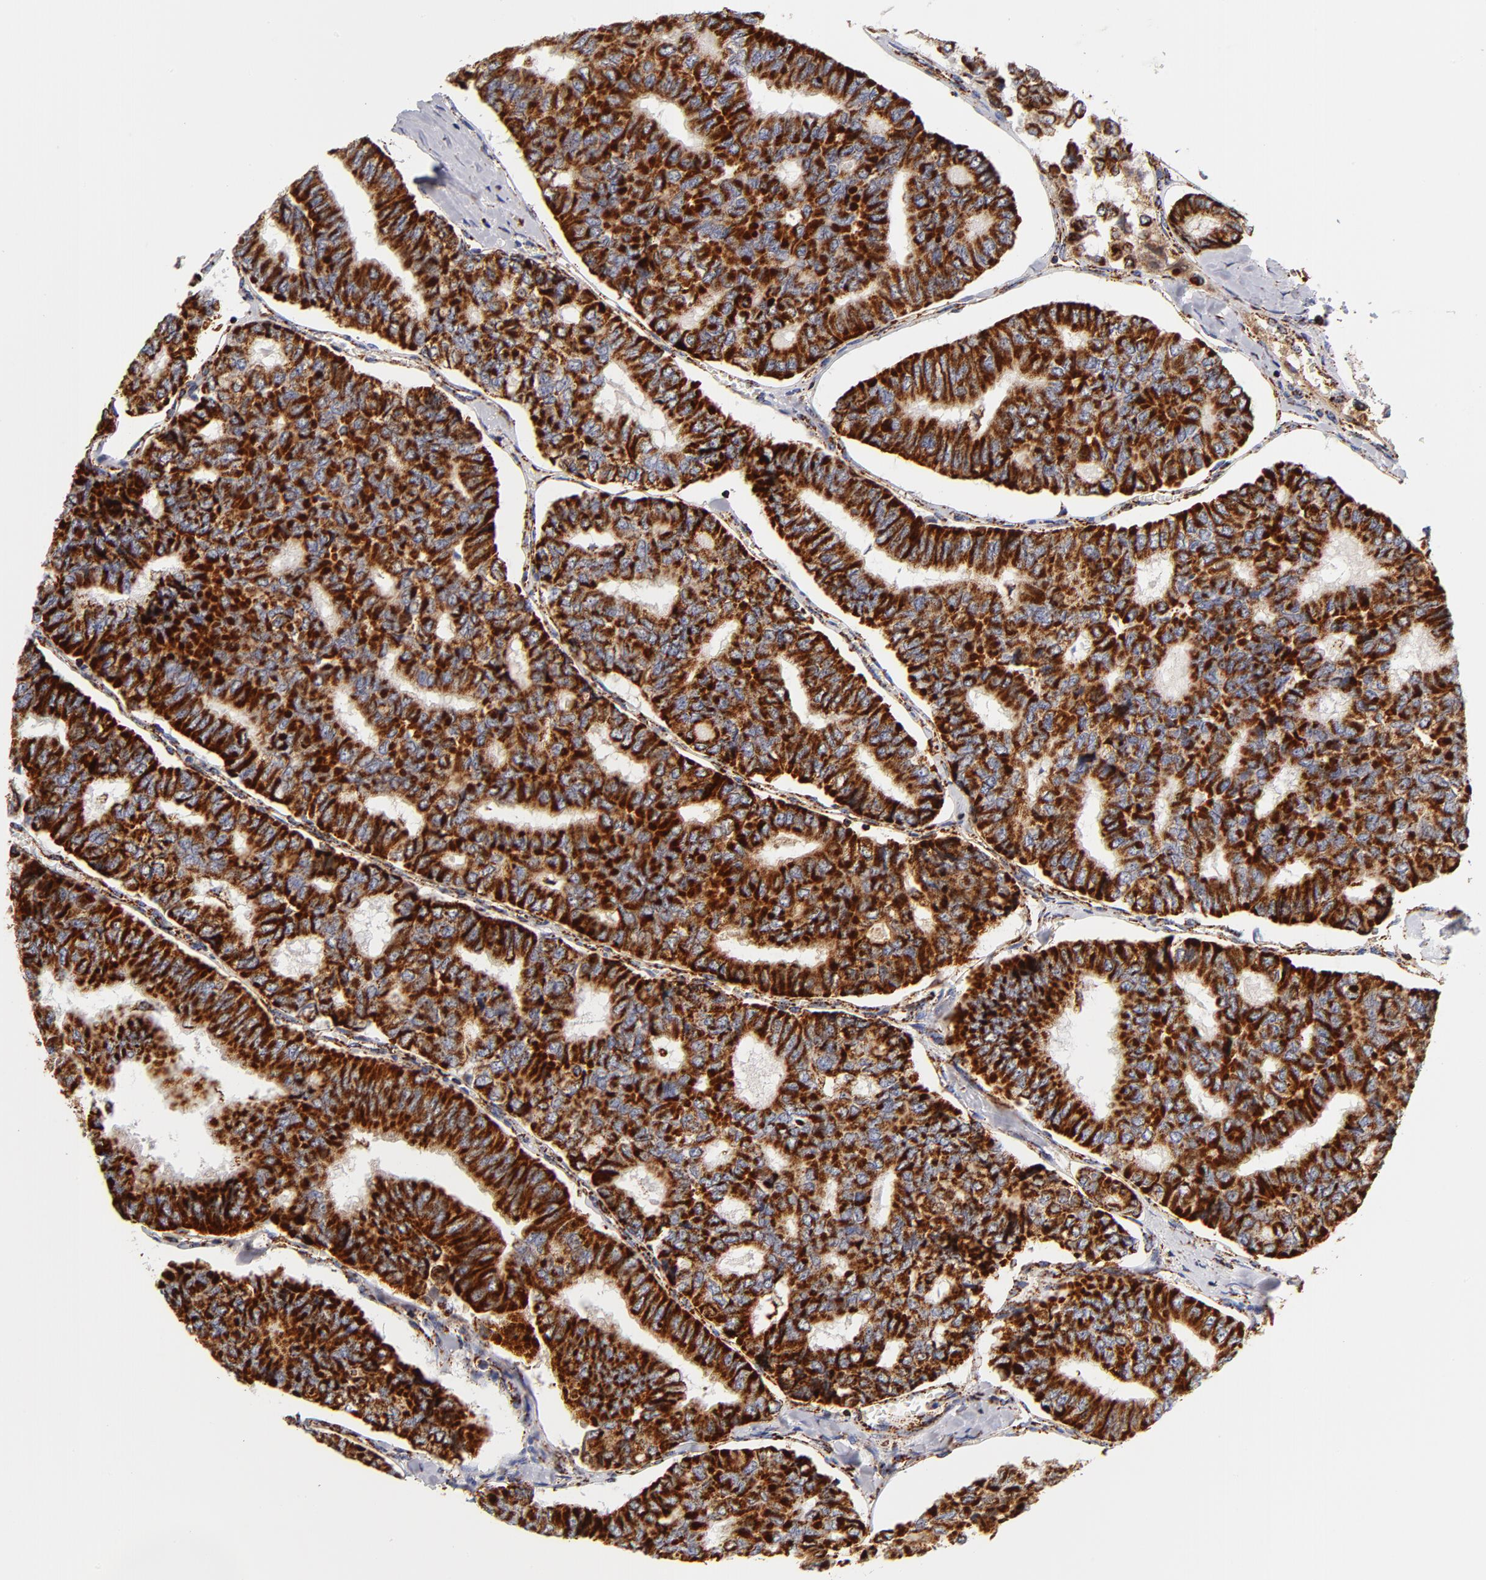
{"staining": {"intensity": "strong", "quantity": ">75%", "location": "cytoplasmic/membranous"}, "tissue": "thyroid cancer", "cell_type": "Tumor cells", "image_type": "cancer", "snomed": [{"axis": "morphology", "description": "Papillary adenocarcinoma, NOS"}, {"axis": "topography", "description": "Thyroid gland"}], "caption": "Protein analysis of papillary adenocarcinoma (thyroid) tissue displays strong cytoplasmic/membranous expression in approximately >75% of tumor cells.", "gene": "ECHS1", "patient": {"sex": "female", "age": 35}}